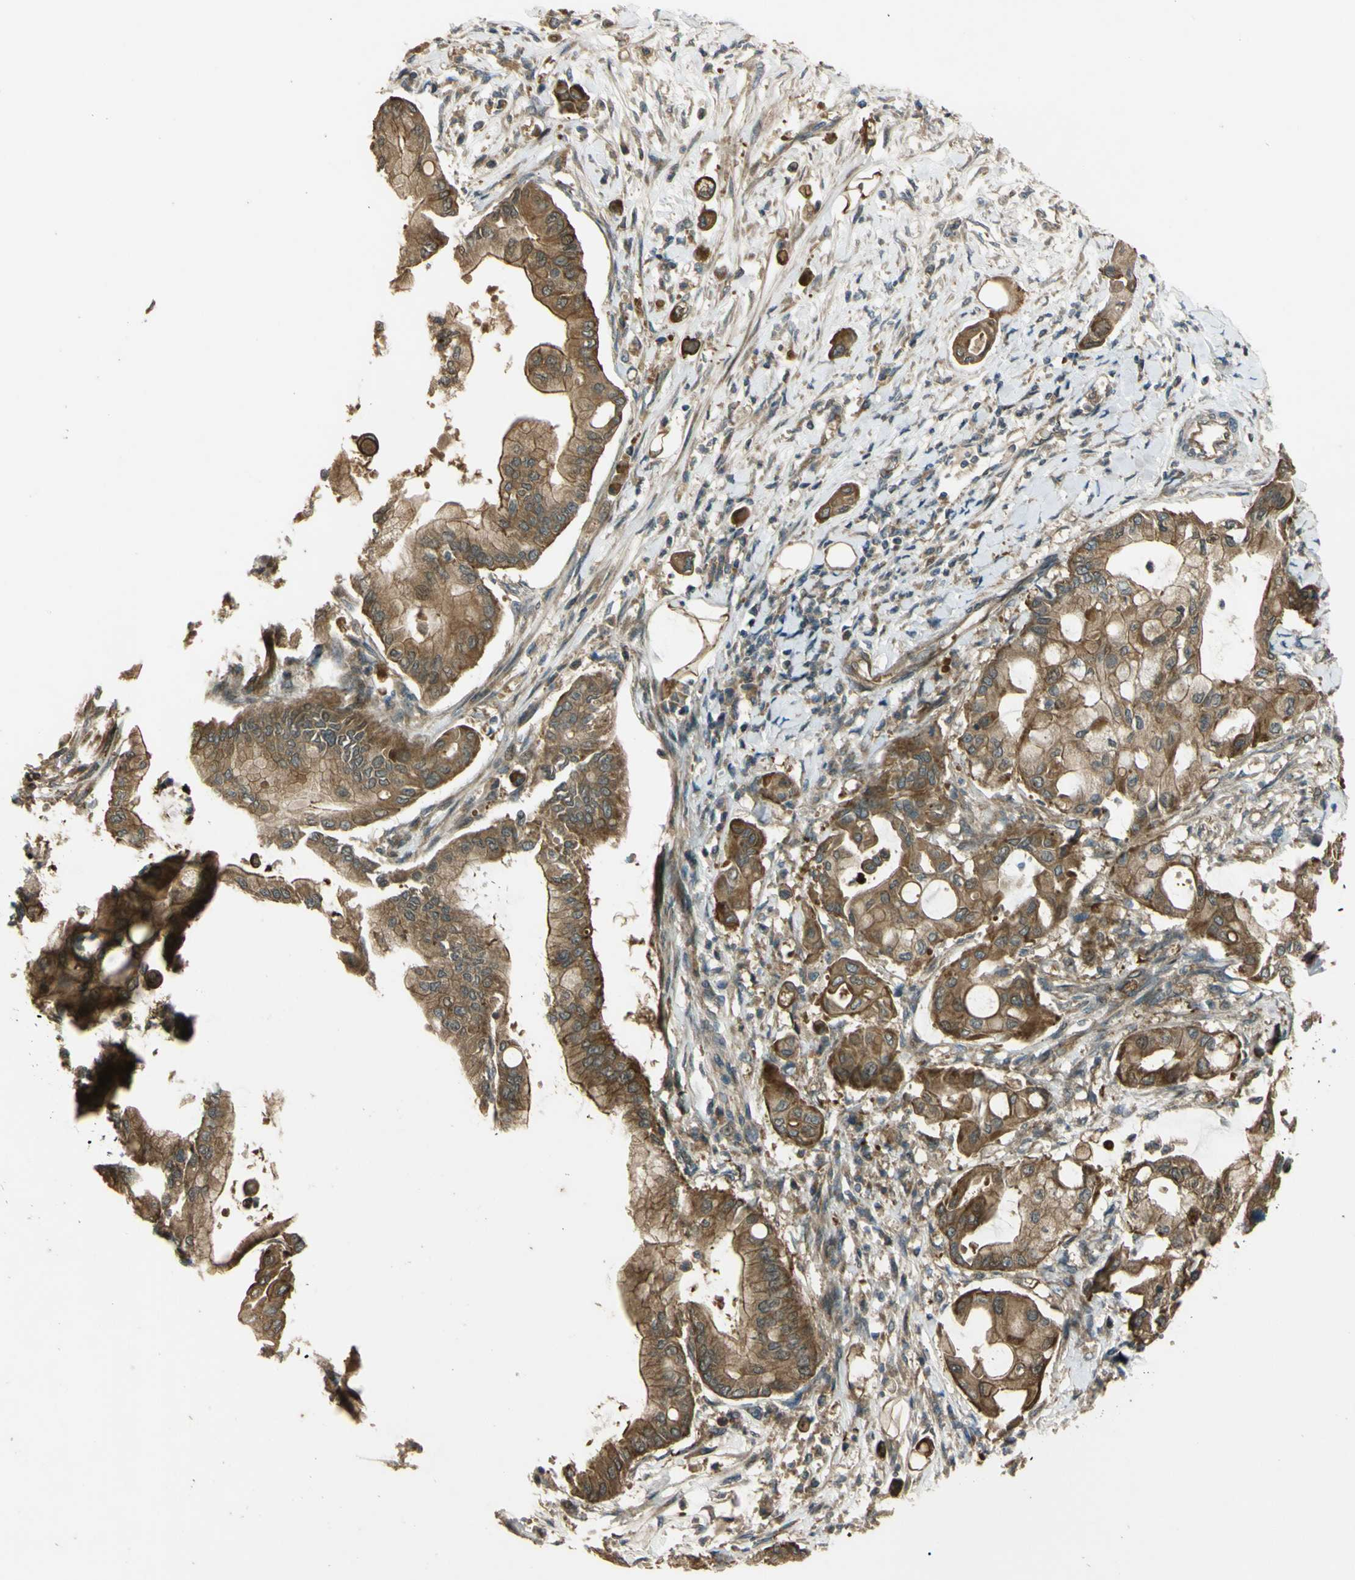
{"staining": {"intensity": "moderate", "quantity": ">75%", "location": "cytoplasmic/membranous"}, "tissue": "pancreatic cancer", "cell_type": "Tumor cells", "image_type": "cancer", "snomed": [{"axis": "morphology", "description": "Adenocarcinoma, NOS"}, {"axis": "morphology", "description": "Adenocarcinoma, metastatic, NOS"}, {"axis": "topography", "description": "Lymph node"}, {"axis": "topography", "description": "Pancreas"}, {"axis": "topography", "description": "Duodenum"}], "caption": "Tumor cells exhibit medium levels of moderate cytoplasmic/membranous staining in about >75% of cells in human pancreatic adenocarcinoma. (IHC, brightfield microscopy, high magnification).", "gene": "FLII", "patient": {"sex": "female", "age": 64}}